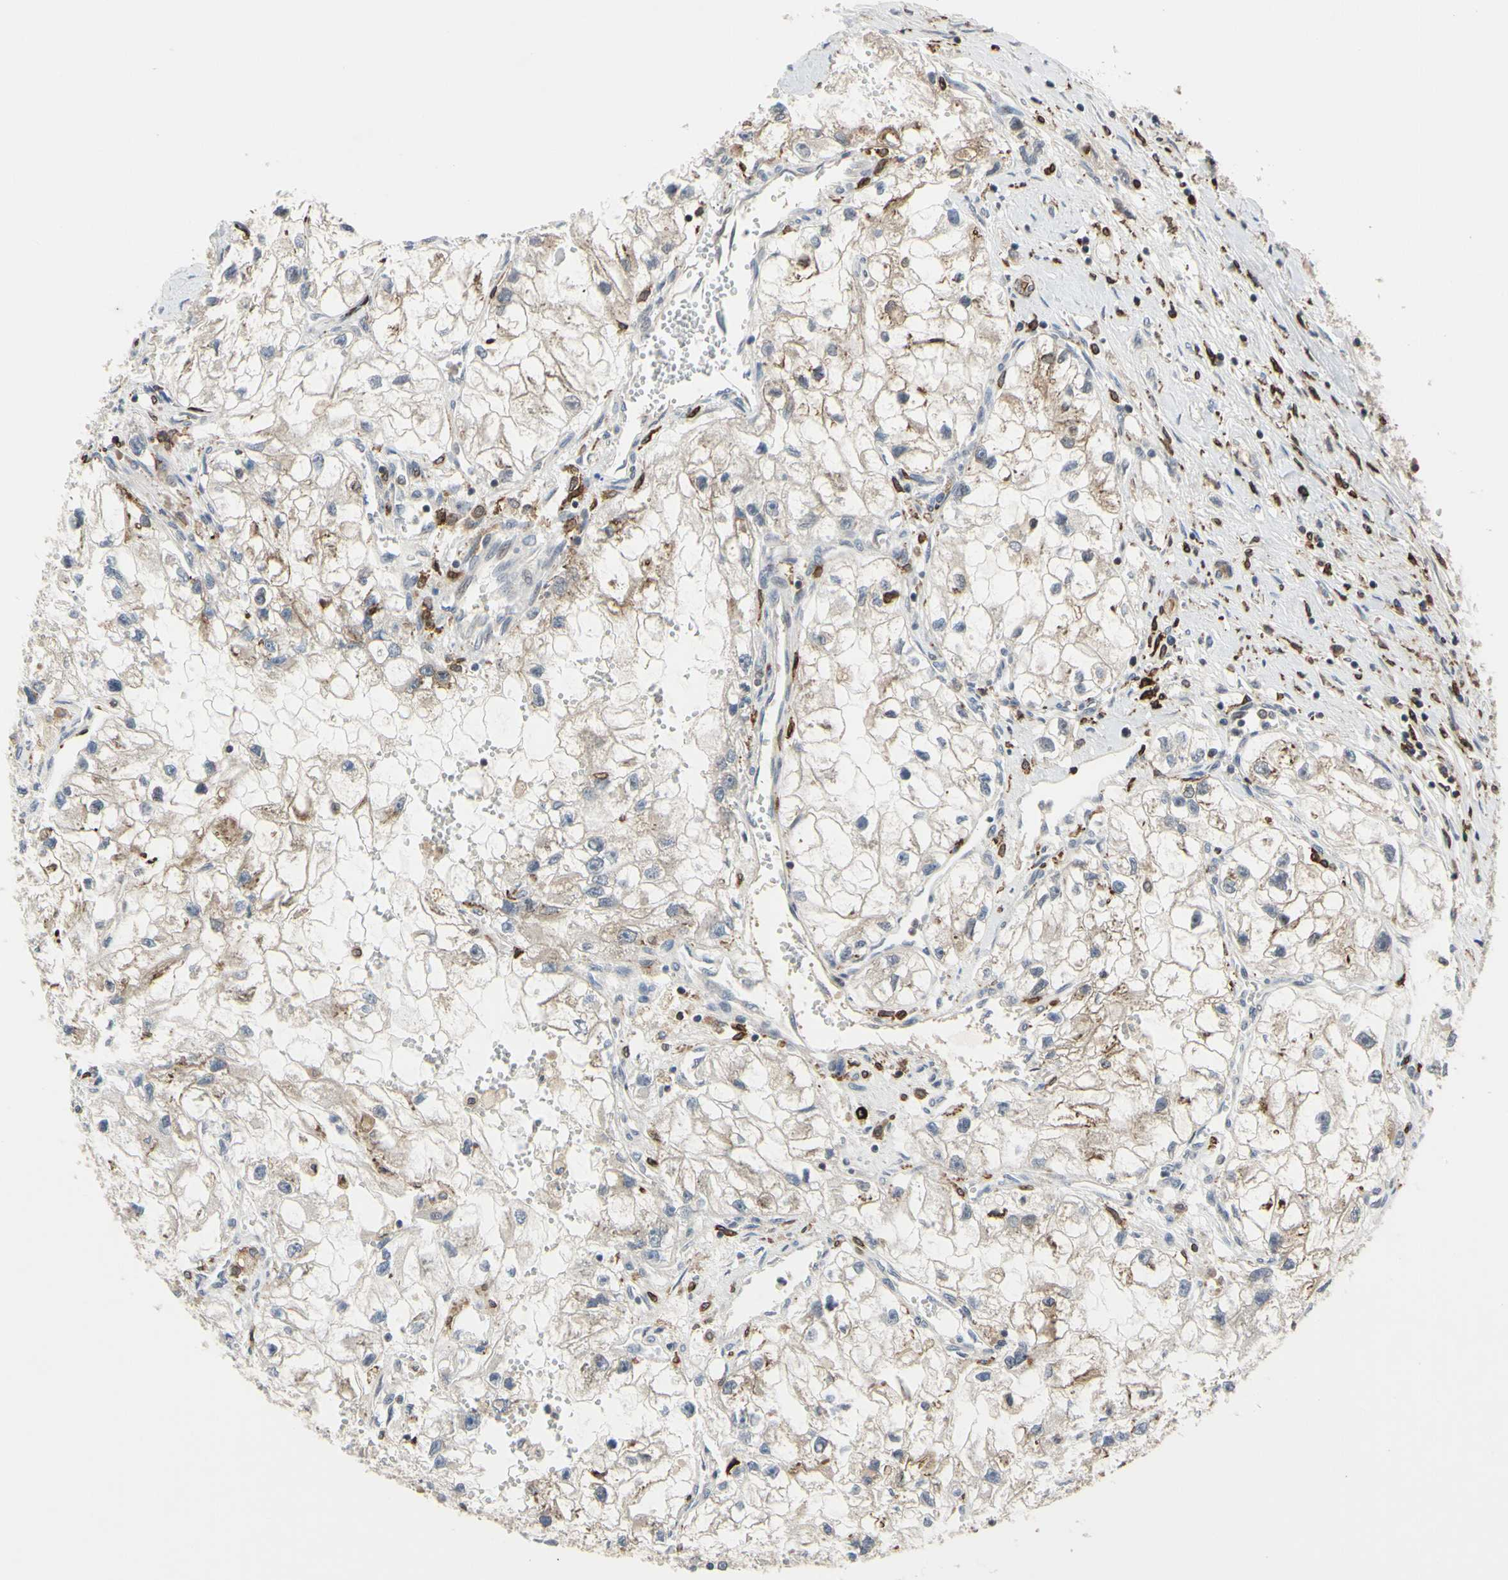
{"staining": {"intensity": "negative", "quantity": "none", "location": "none"}, "tissue": "renal cancer", "cell_type": "Tumor cells", "image_type": "cancer", "snomed": [{"axis": "morphology", "description": "Adenocarcinoma, NOS"}, {"axis": "topography", "description": "Kidney"}], "caption": "High power microscopy photomicrograph of an immunohistochemistry (IHC) histopathology image of renal cancer, revealing no significant expression in tumor cells.", "gene": "PLXNA2", "patient": {"sex": "female", "age": 70}}